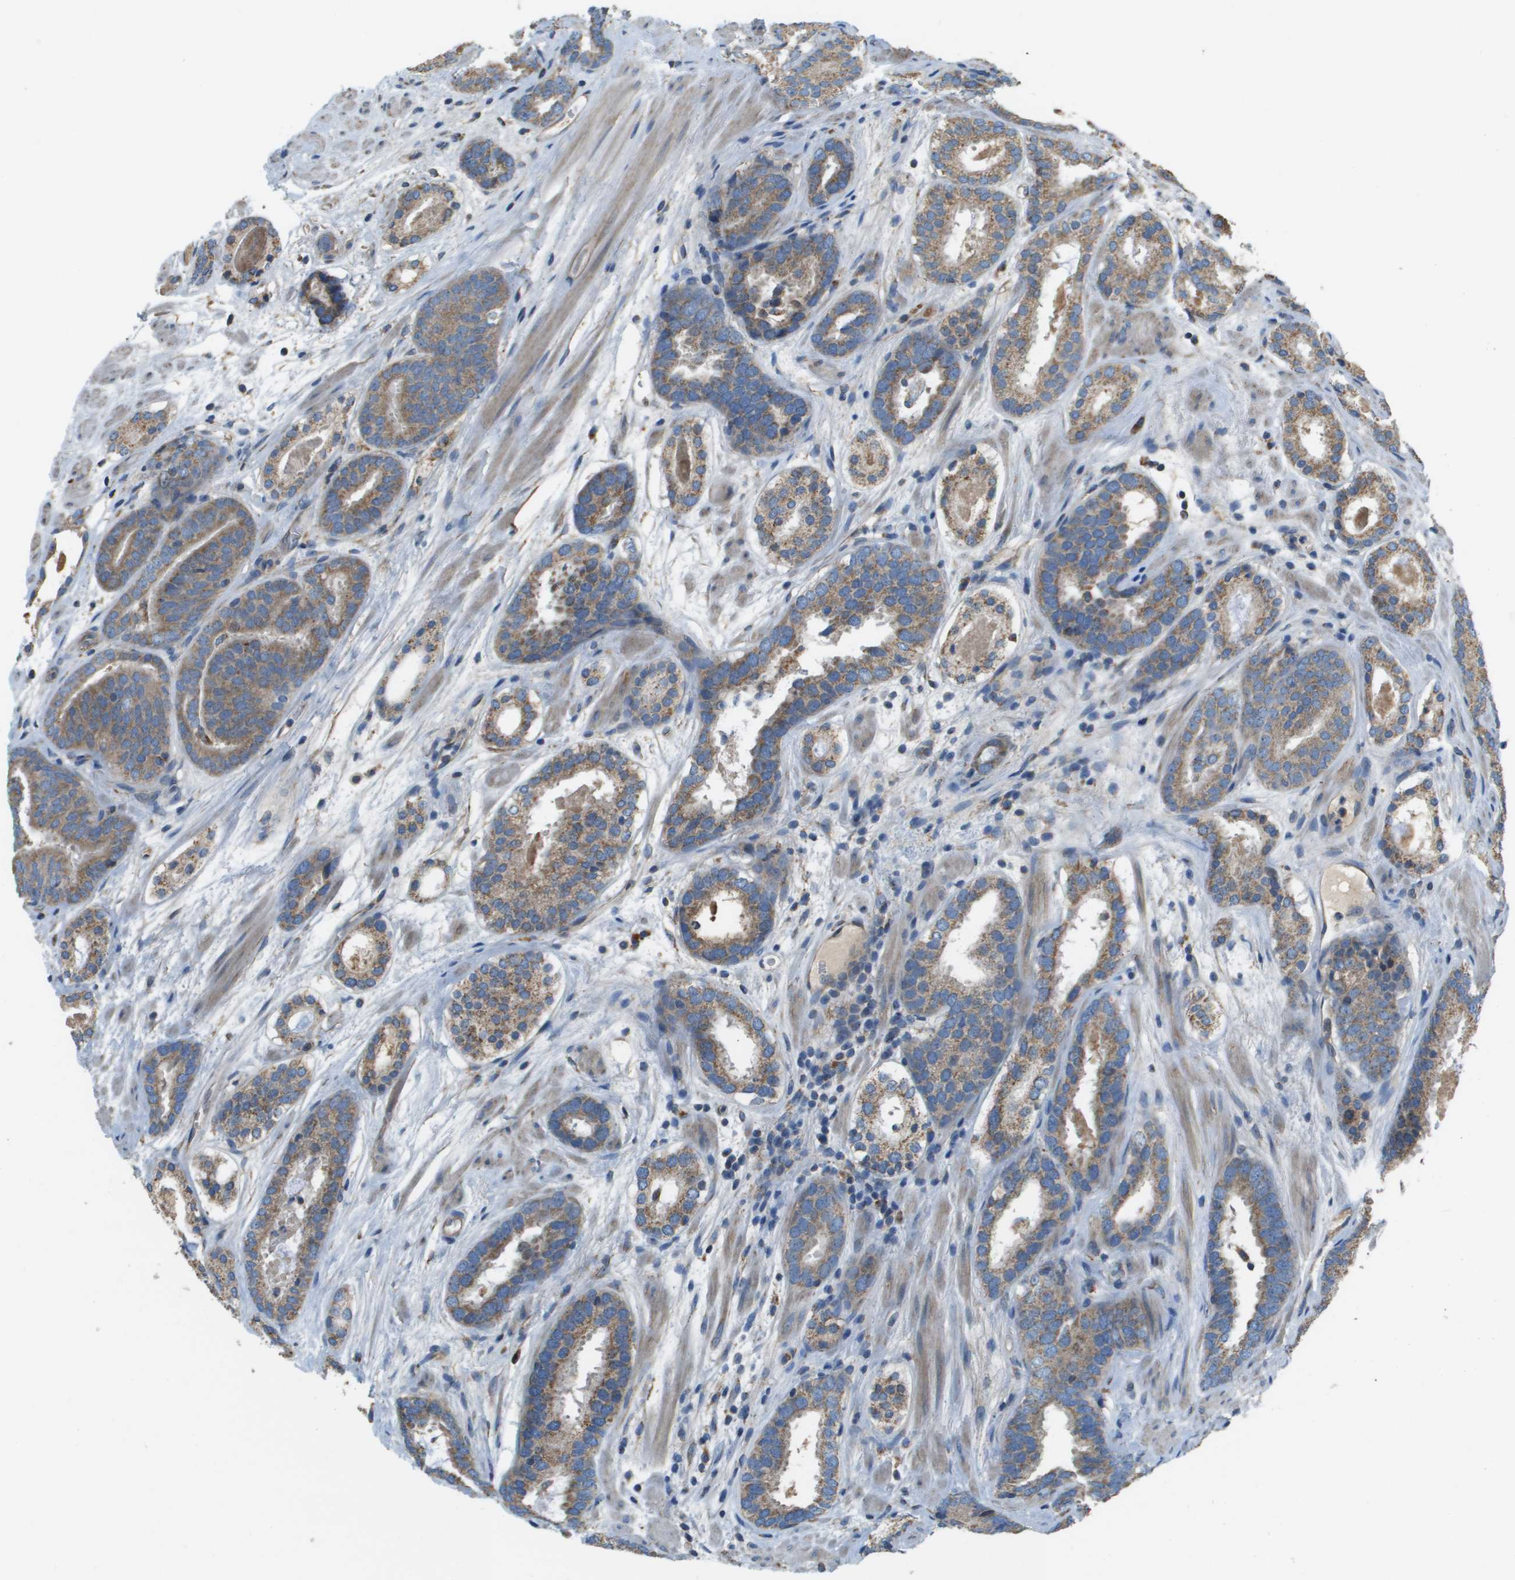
{"staining": {"intensity": "moderate", "quantity": ">75%", "location": "cytoplasmic/membranous"}, "tissue": "prostate cancer", "cell_type": "Tumor cells", "image_type": "cancer", "snomed": [{"axis": "morphology", "description": "Adenocarcinoma, Low grade"}, {"axis": "topography", "description": "Prostate"}], "caption": "Protein expression analysis of human prostate adenocarcinoma (low-grade) reveals moderate cytoplasmic/membranous expression in about >75% of tumor cells.", "gene": "NRK", "patient": {"sex": "male", "age": 69}}